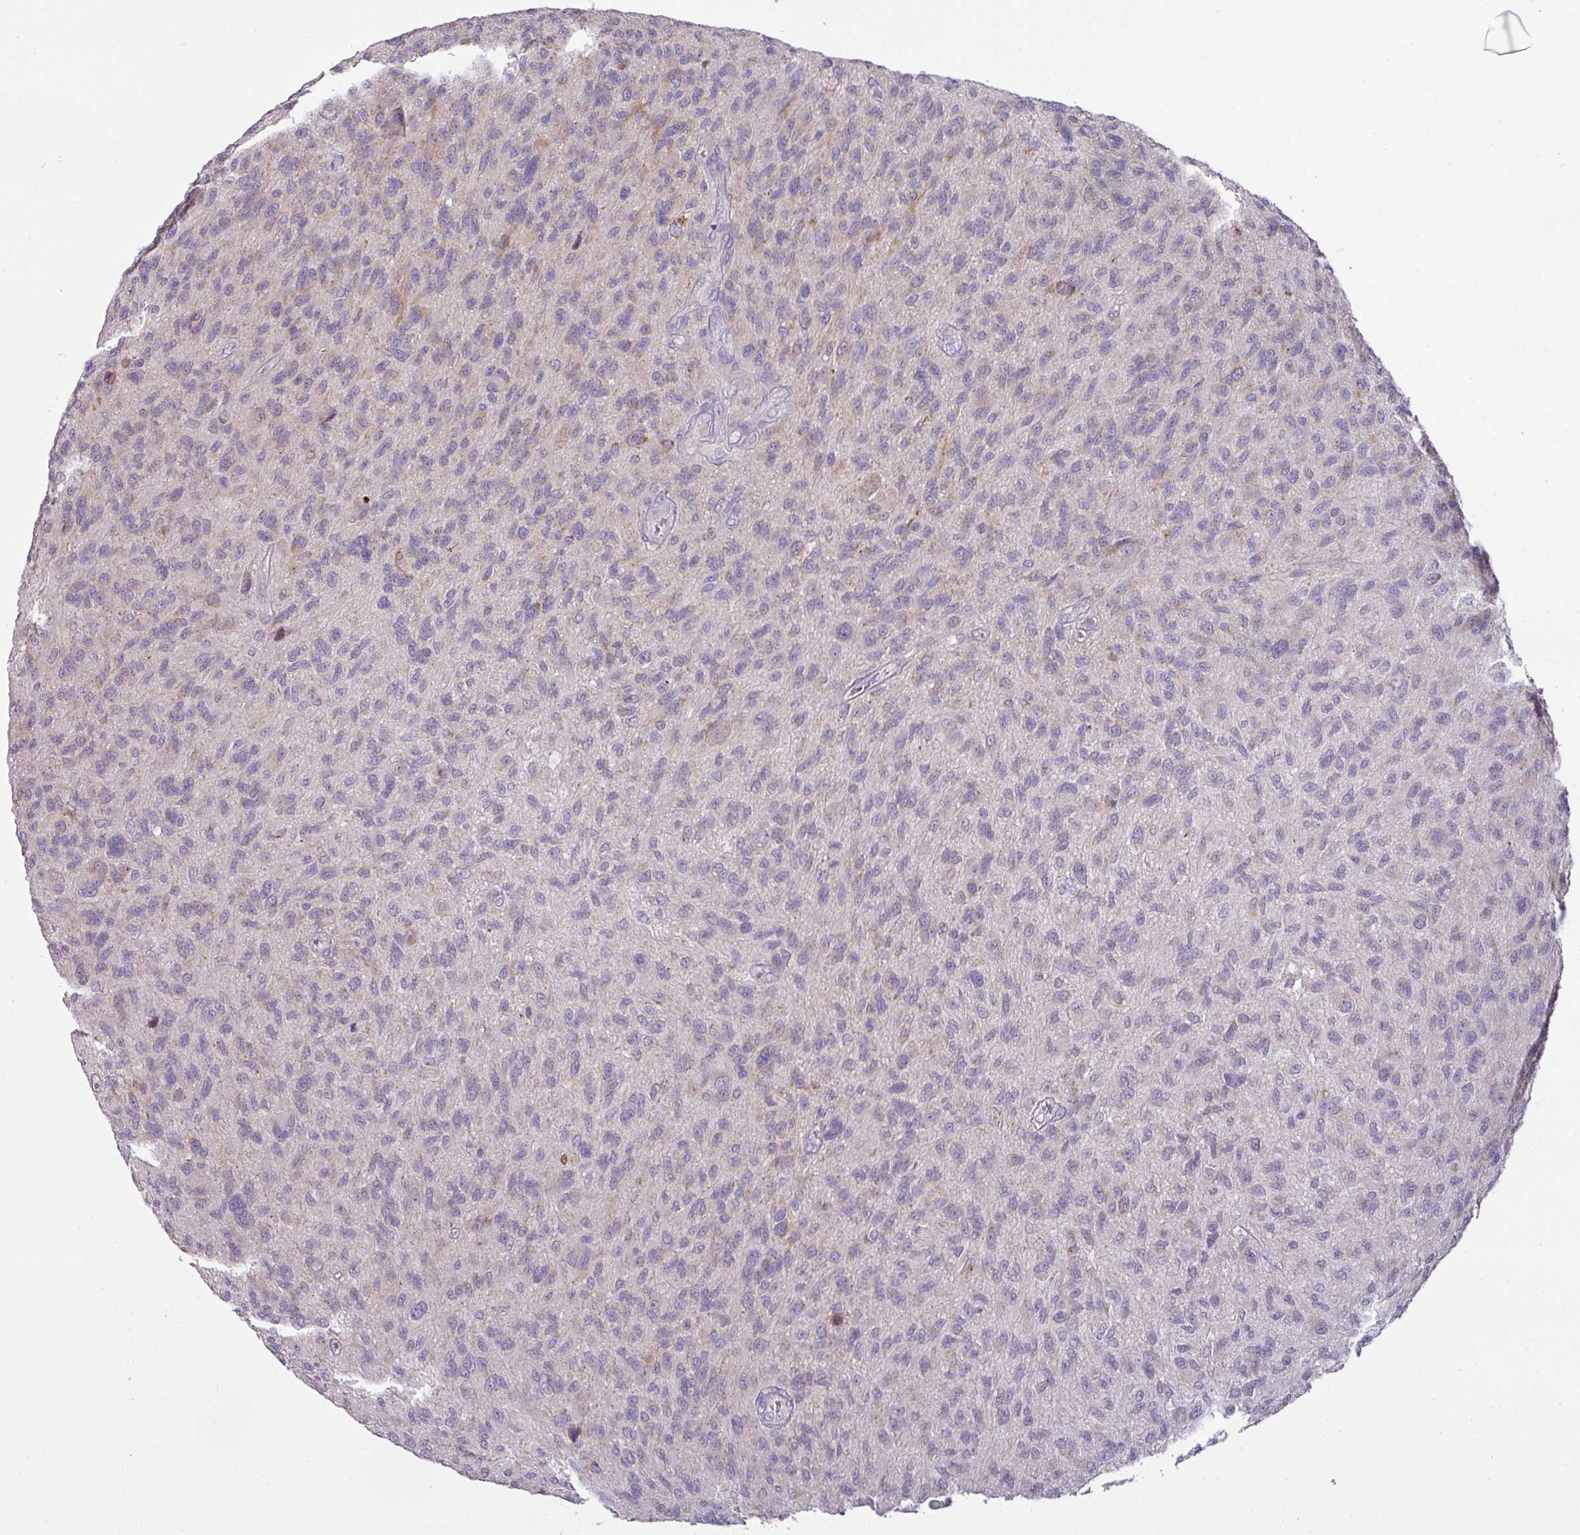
{"staining": {"intensity": "negative", "quantity": "none", "location": "none"}, "tissue": "glioma", "cell_type": "Tumor cells", "image_type": "cancer", "snomed": [{"axis": "morphology", "description": "Glioma, malignant, High grade"}, {"axis": "topography", "description": "Brain"}], "caption": "The micrograph shows no staining of tumor cells in glioma.", "gene": "TRAPPC1", "patient": {"sex": "male", "age": 47}}